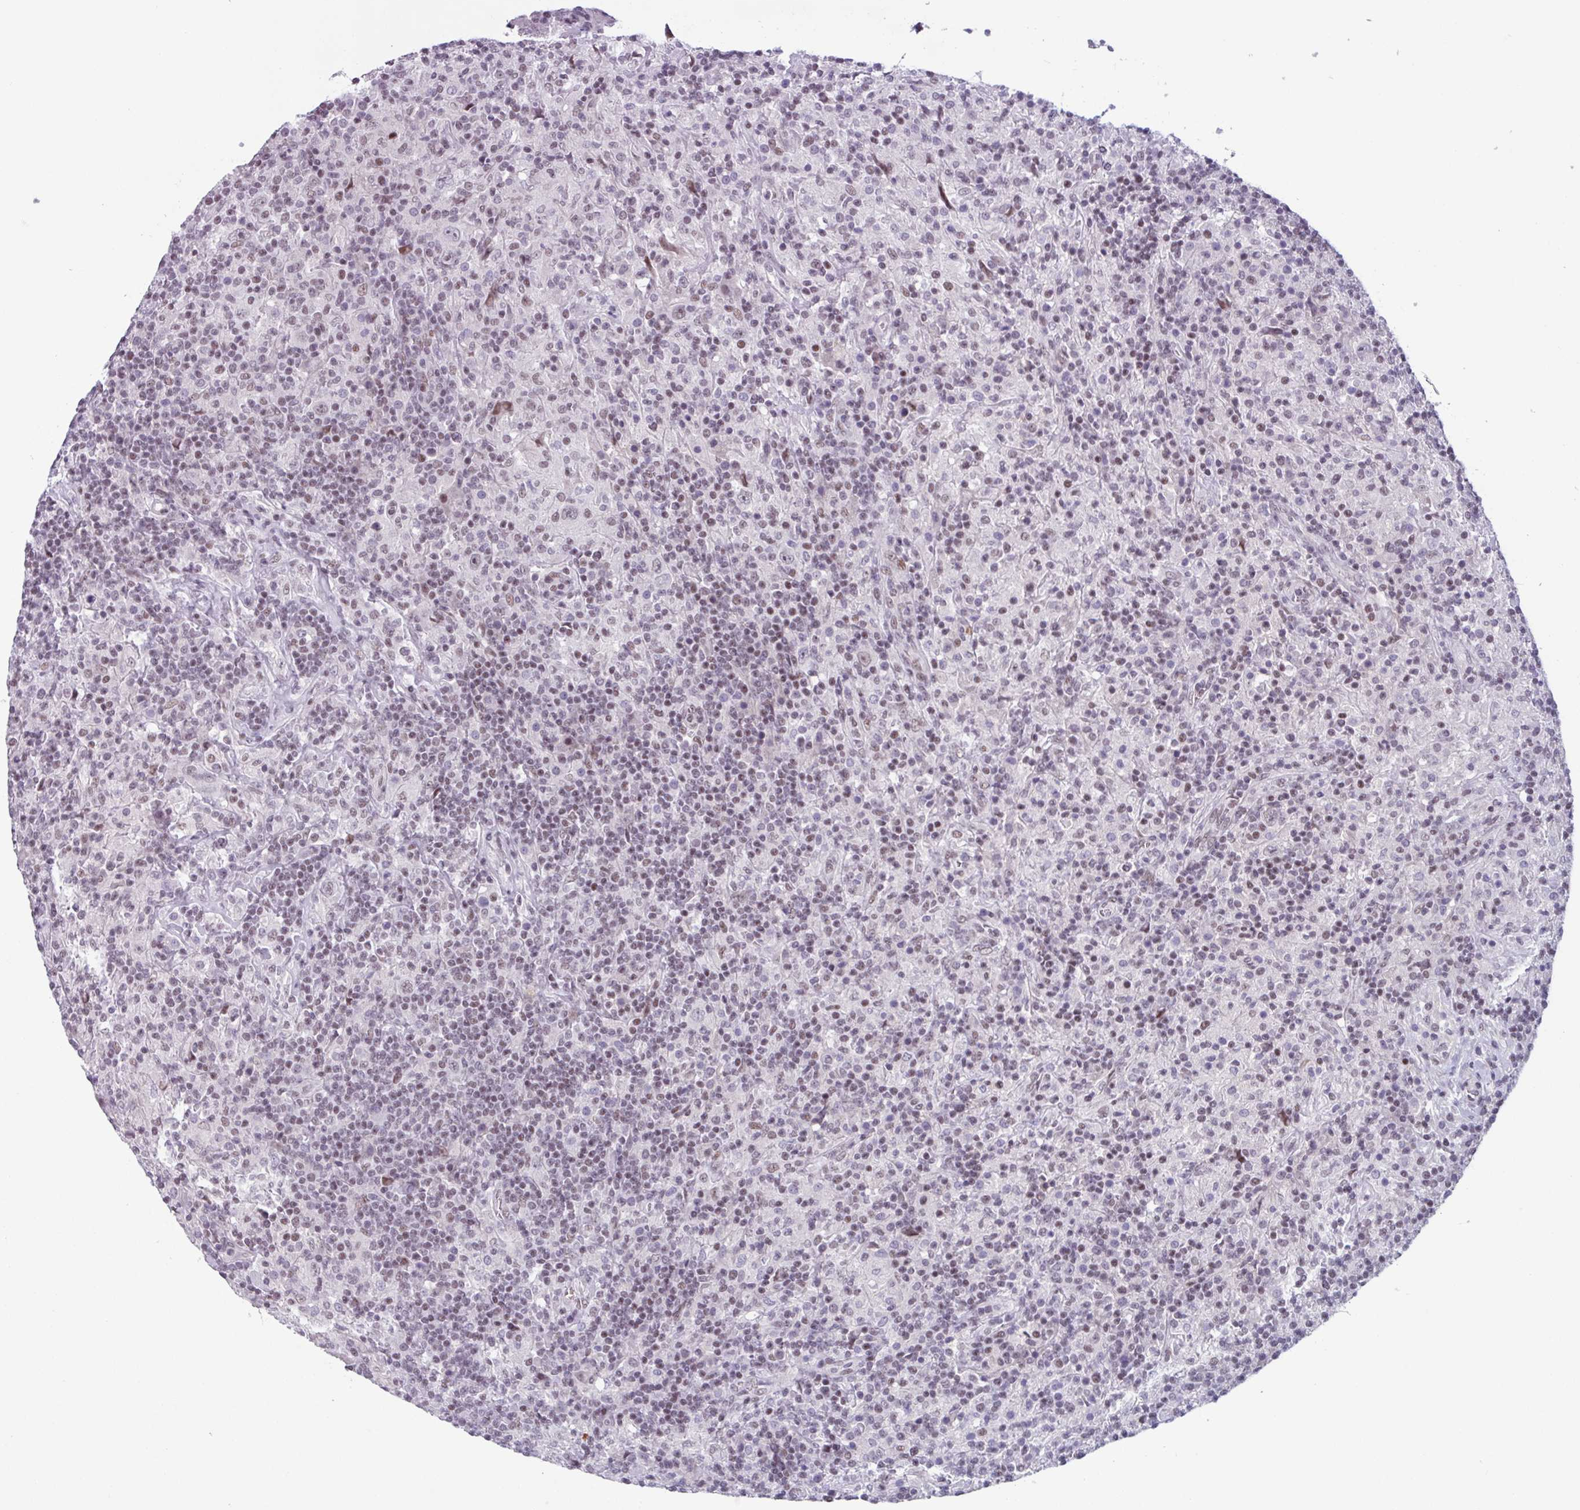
{"staining": {"intensity": "negative", "quantity": "none", "location": "none"}, "tissue": "lymphoma", "cell_type": "Tumor cells", "image_type": "cancer", "snomed": [{"axis": "morphology", "description": "Hodgkin's disease, NOS"}, {"axis": "topography", "description": "Lymph node"}], "caption": "This is a photomicrograph of immunohistochemistry staining of lymphoma, which shows no staining in tumor cells.", "gene": "ZNF575", "patient": {"sex": "male", "age": 70}}